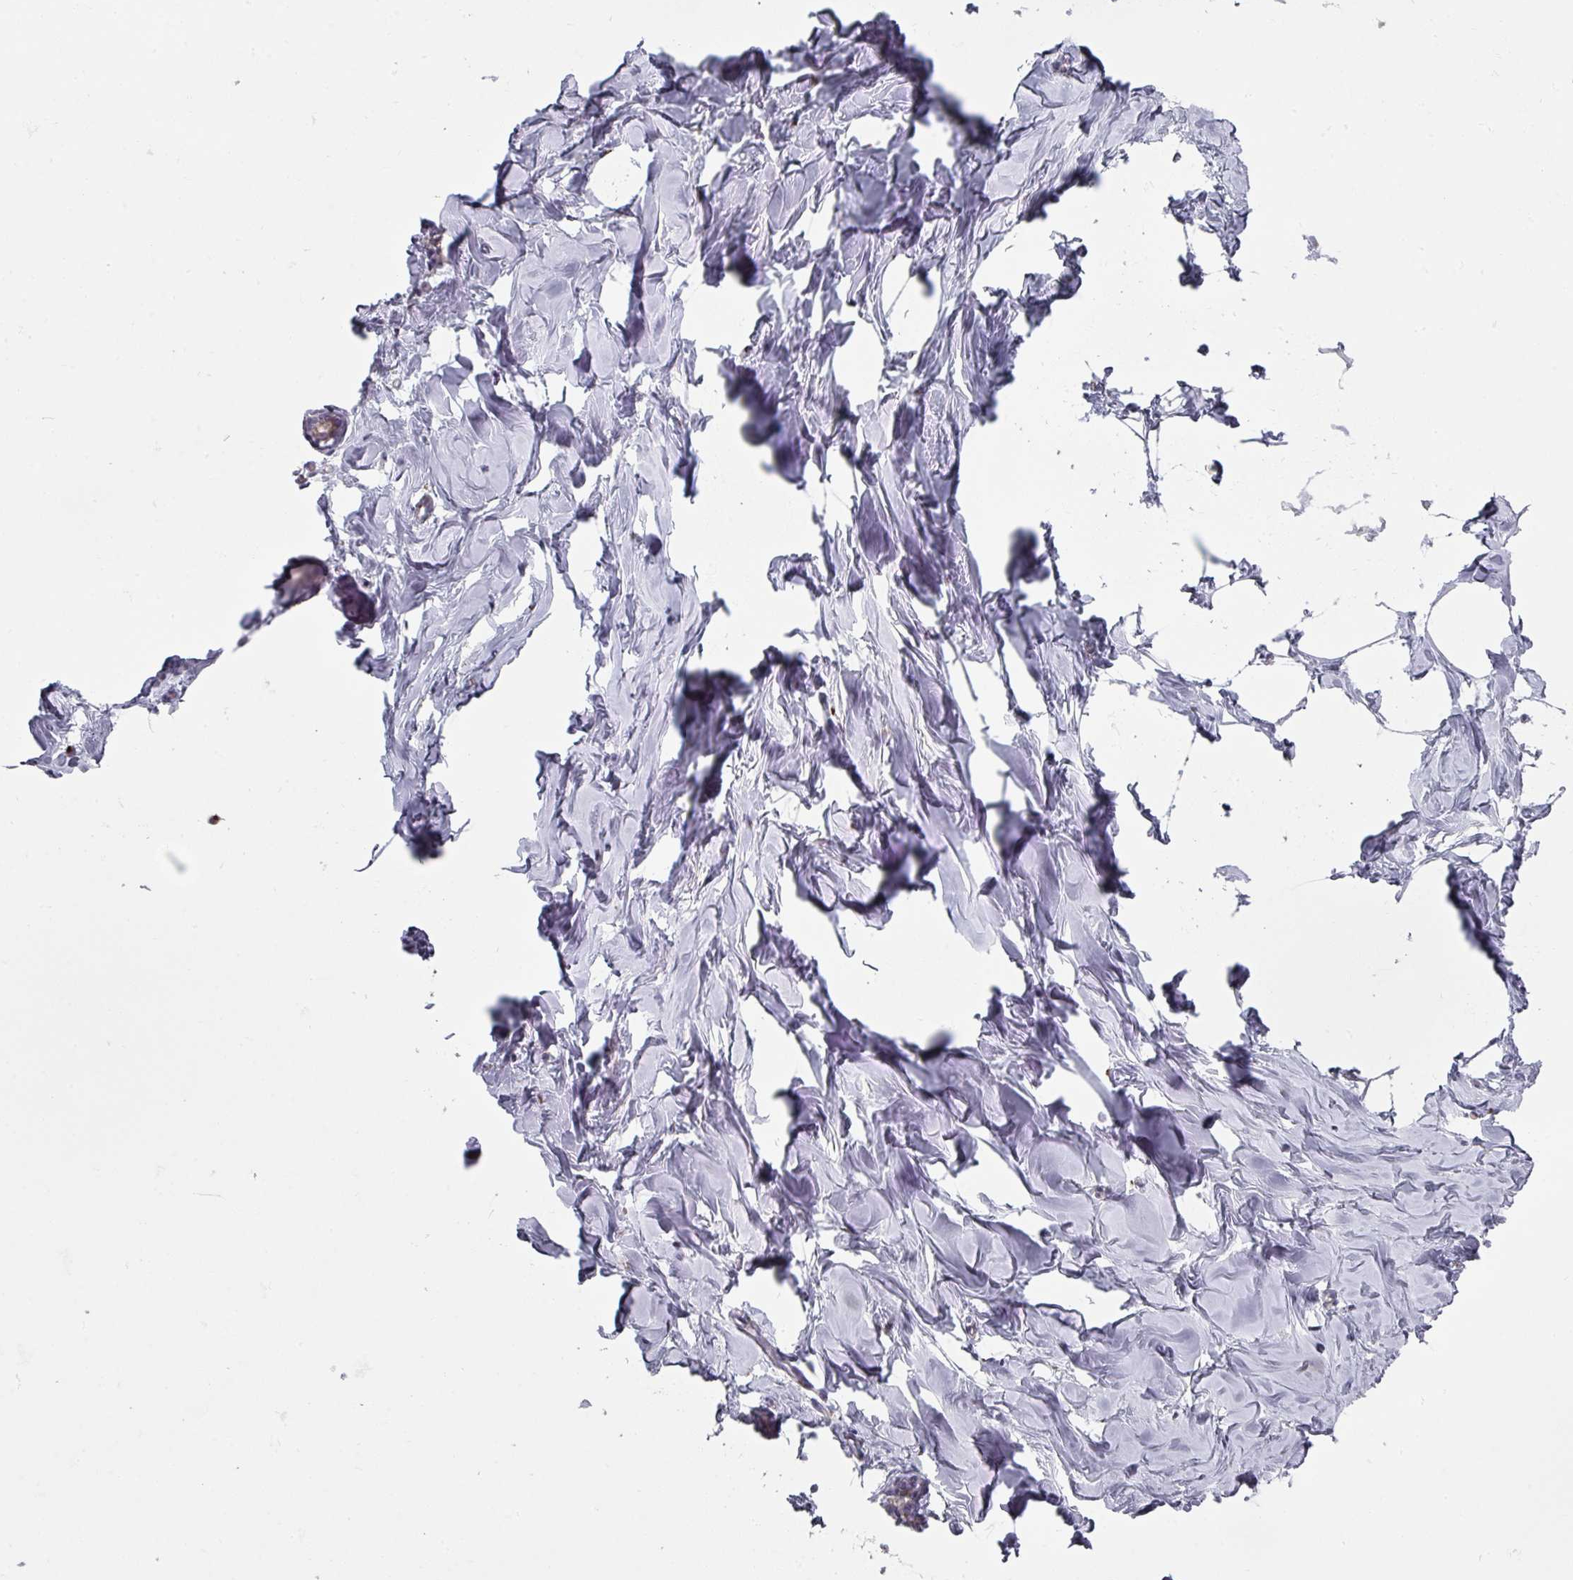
{"staining": {"intensity": "negative", "quantity": "none", "location": "none"}, "tissue": "breast", "cell_type": "Adipocytes", "image_type": "normal", "snomed": [{"axis": "morphology", "description": "Normal tissue, NOS"}, {"axis": "topography", "description": "Breast"}], "caption": "An immunohistochemistry image of normal breast is shown. There is no staining in adipocytes of breast.", "gene": "CCDC85B", "patient": {"sex": "female", "age": 23}}